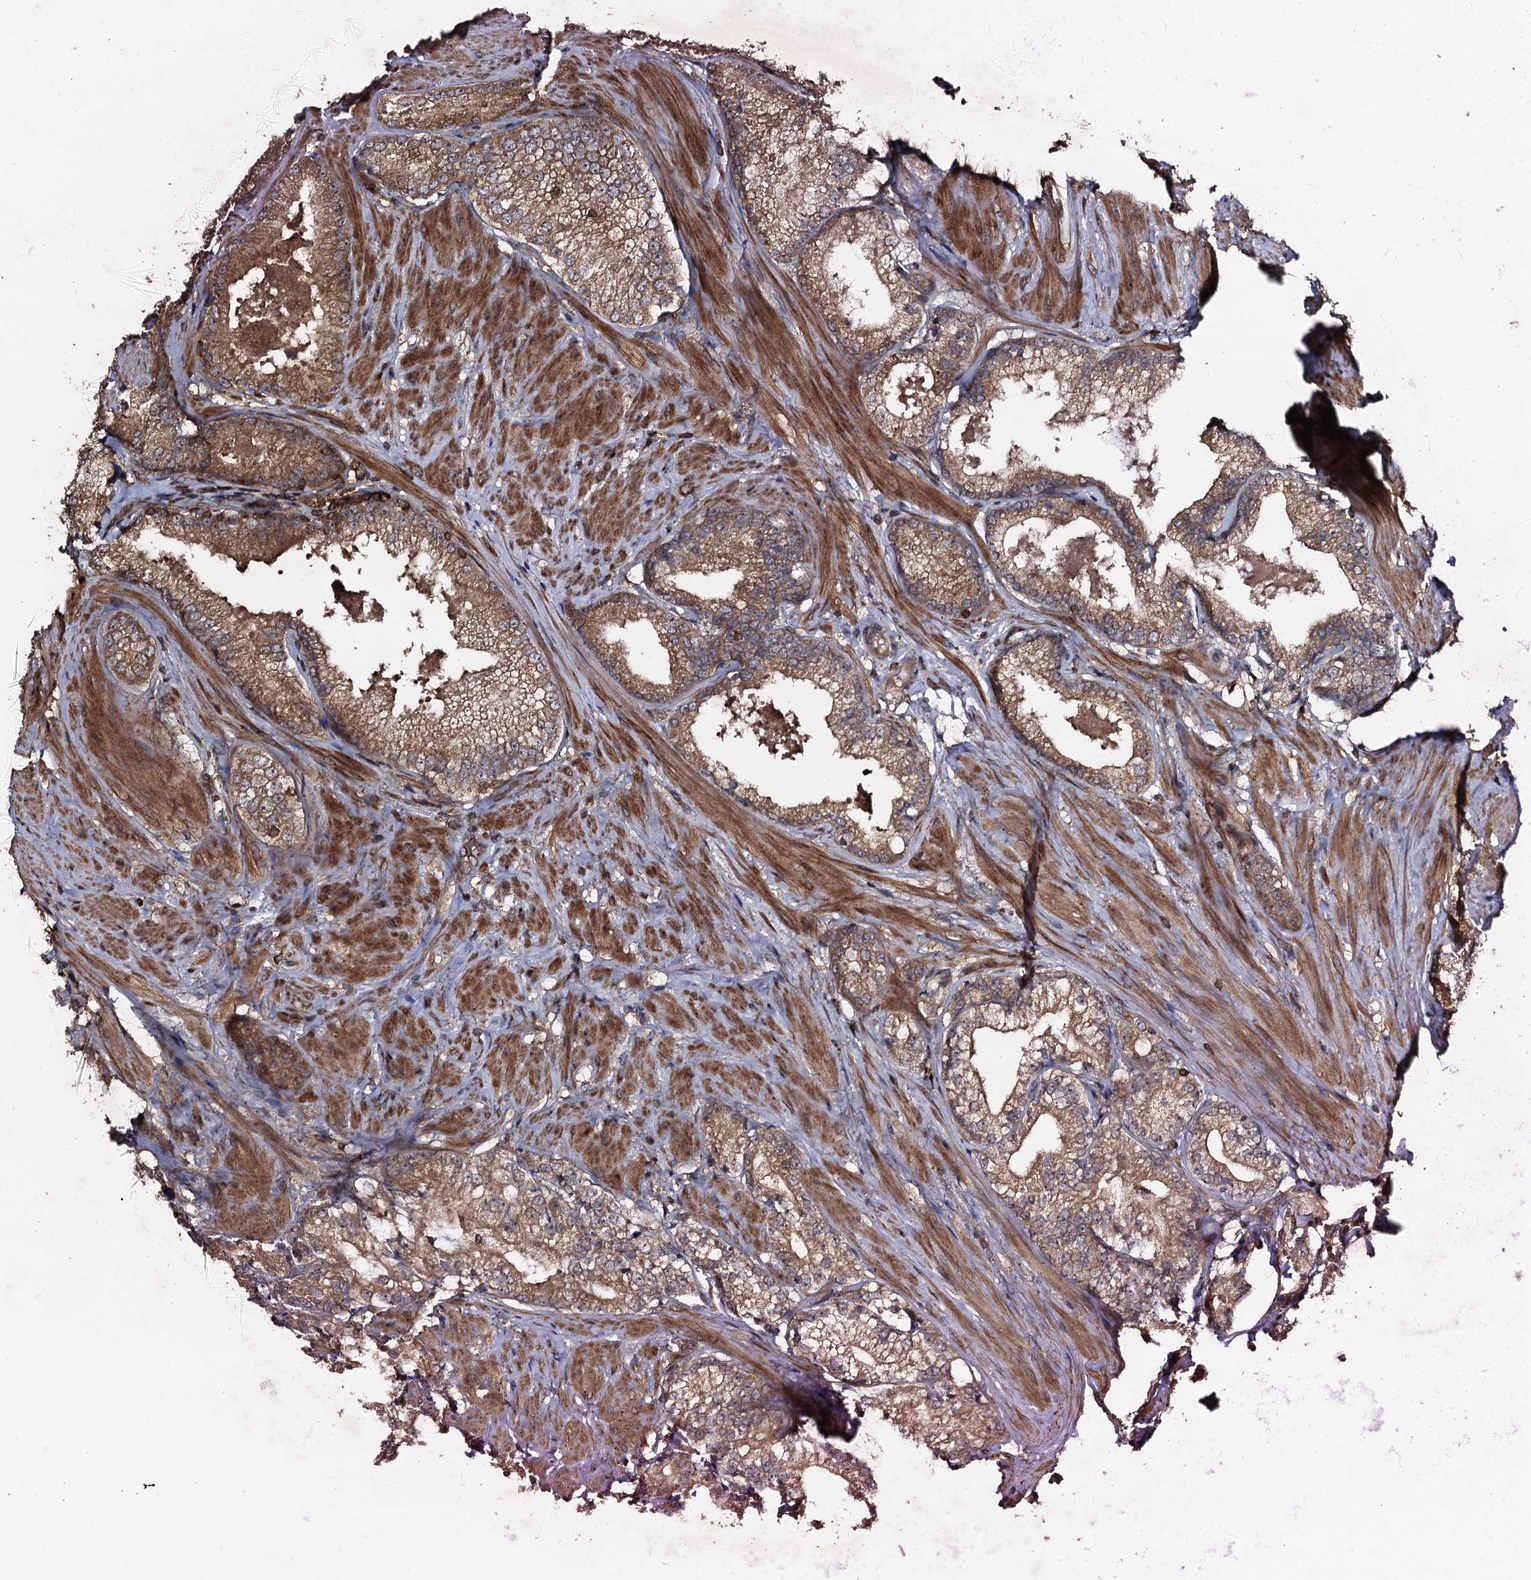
{"staining": {"intensity": "moderate", "quantity": ">75%", "location": "cytoplasmic/membranous,nuclear"}, "tissue": "prostate cancer", "cell_type": "Tumor cells", "image_type": "cancer", "snomed": [{"axis": "morphology", "description": "Adenocarcinoma, High grade"}, {"axis": "topography", "description": "Prostate"}], "caption": "Immunohistochemical staining of high-grade adenocarcinoma (prostate) reveals moderate cytoplasmic/membranous and nuclear protein expression in approximately >75% of tumor cells.", "gene": "ADGRG3", "patient": {"sex": "male", "age": 66}}